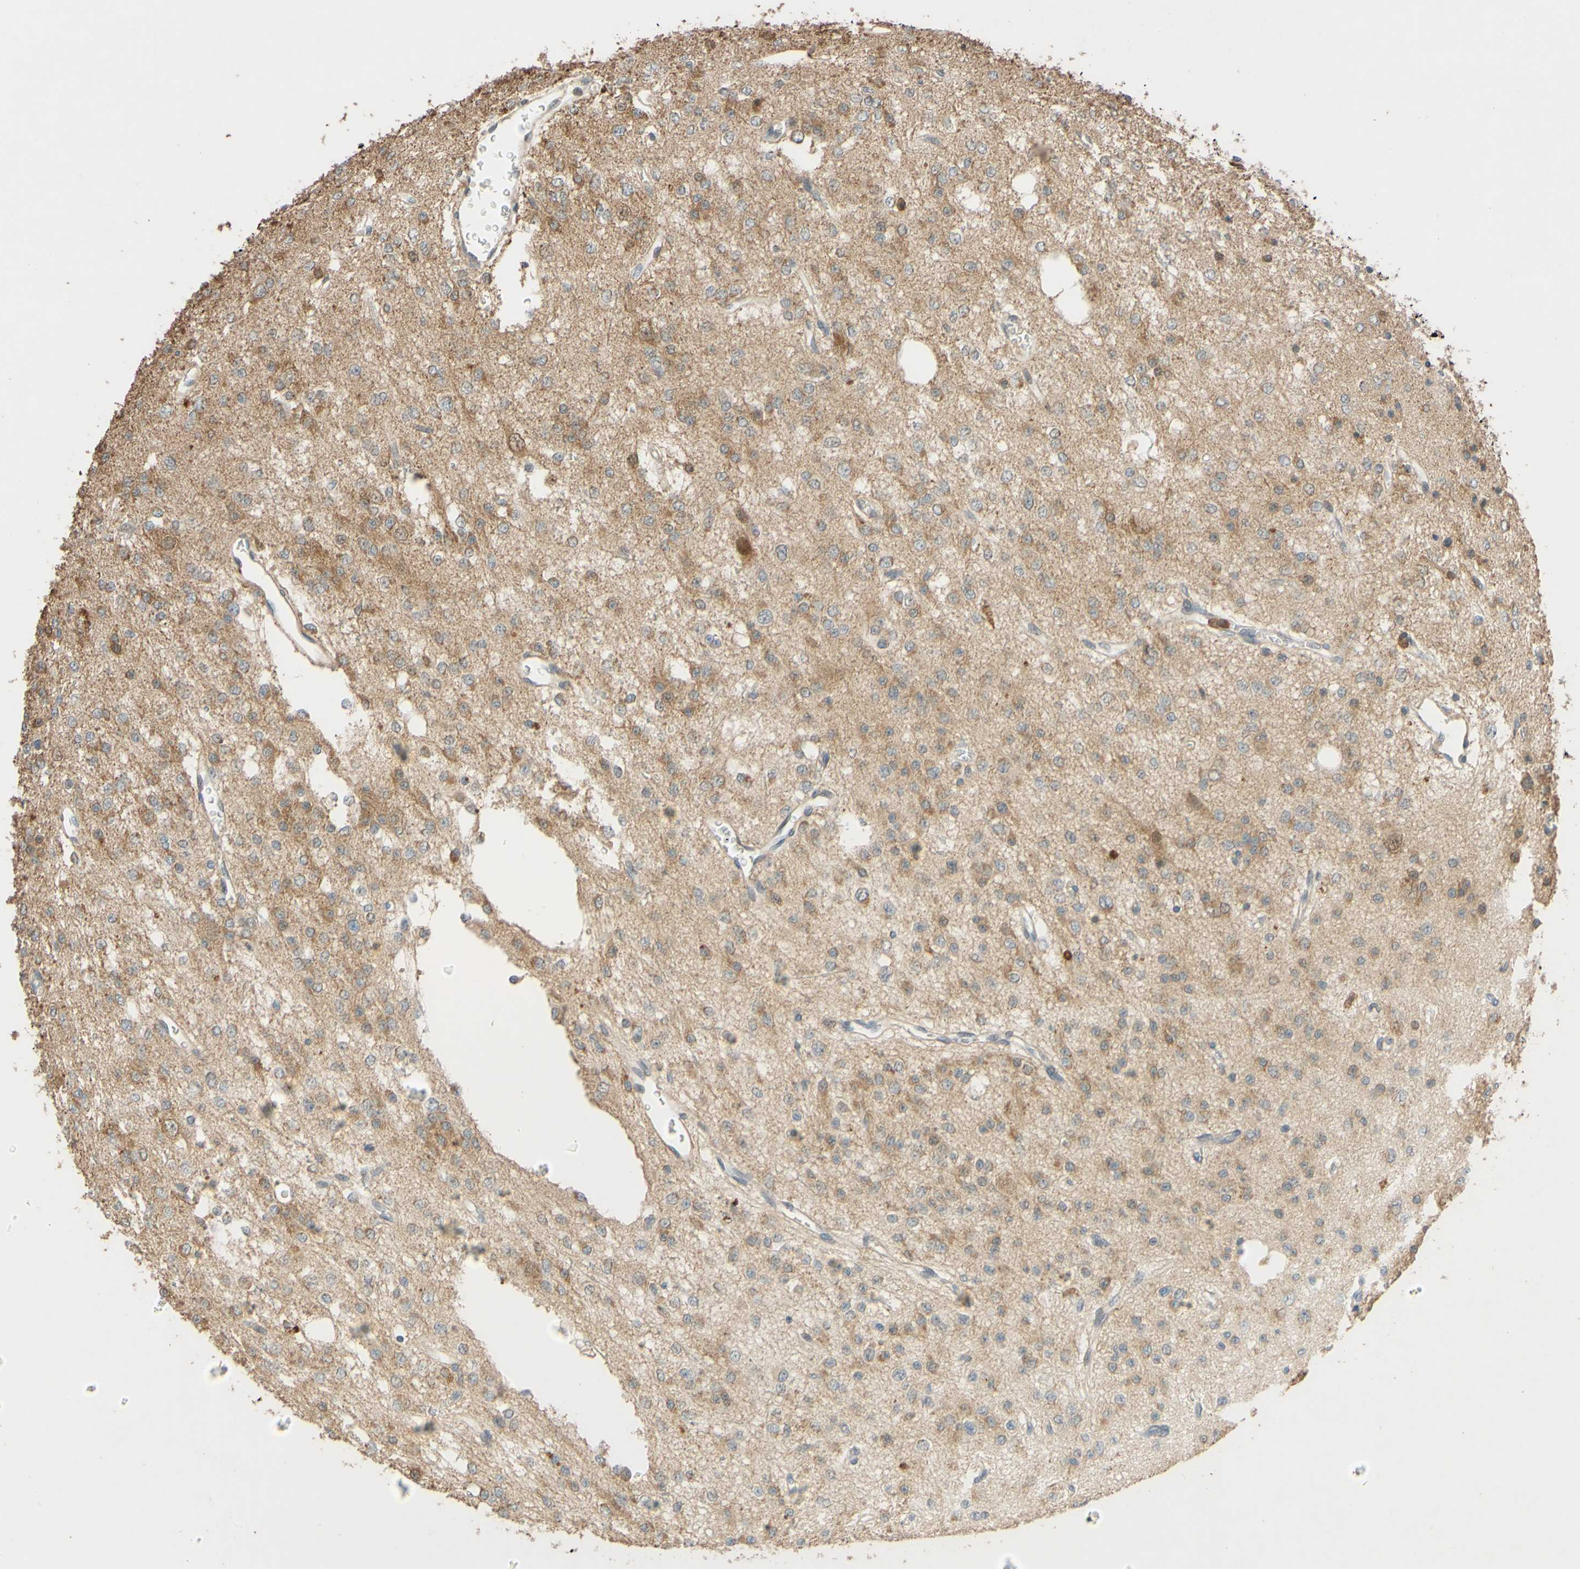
{"staining": {"intensity": "moderate", "quantity": "25%-75%", "location": "cytoplasmic/membranous"}, "tissue": "glioma", "cell_type": "Tumor cells", "image_type": "cancer", "snomed": [{"axis": "morphology", "description": "Glioma, malignant, Low grade"}, {"axis": "topography", "description": "Brain"}], "caption": "A brown stain highlights moderate cytoplasmic/membranous expression of a protein in glioma tumor cells. Nuclei are stained in blue.", "gene": "GATA1", "patient": {"sex": "male", "age": 38}}